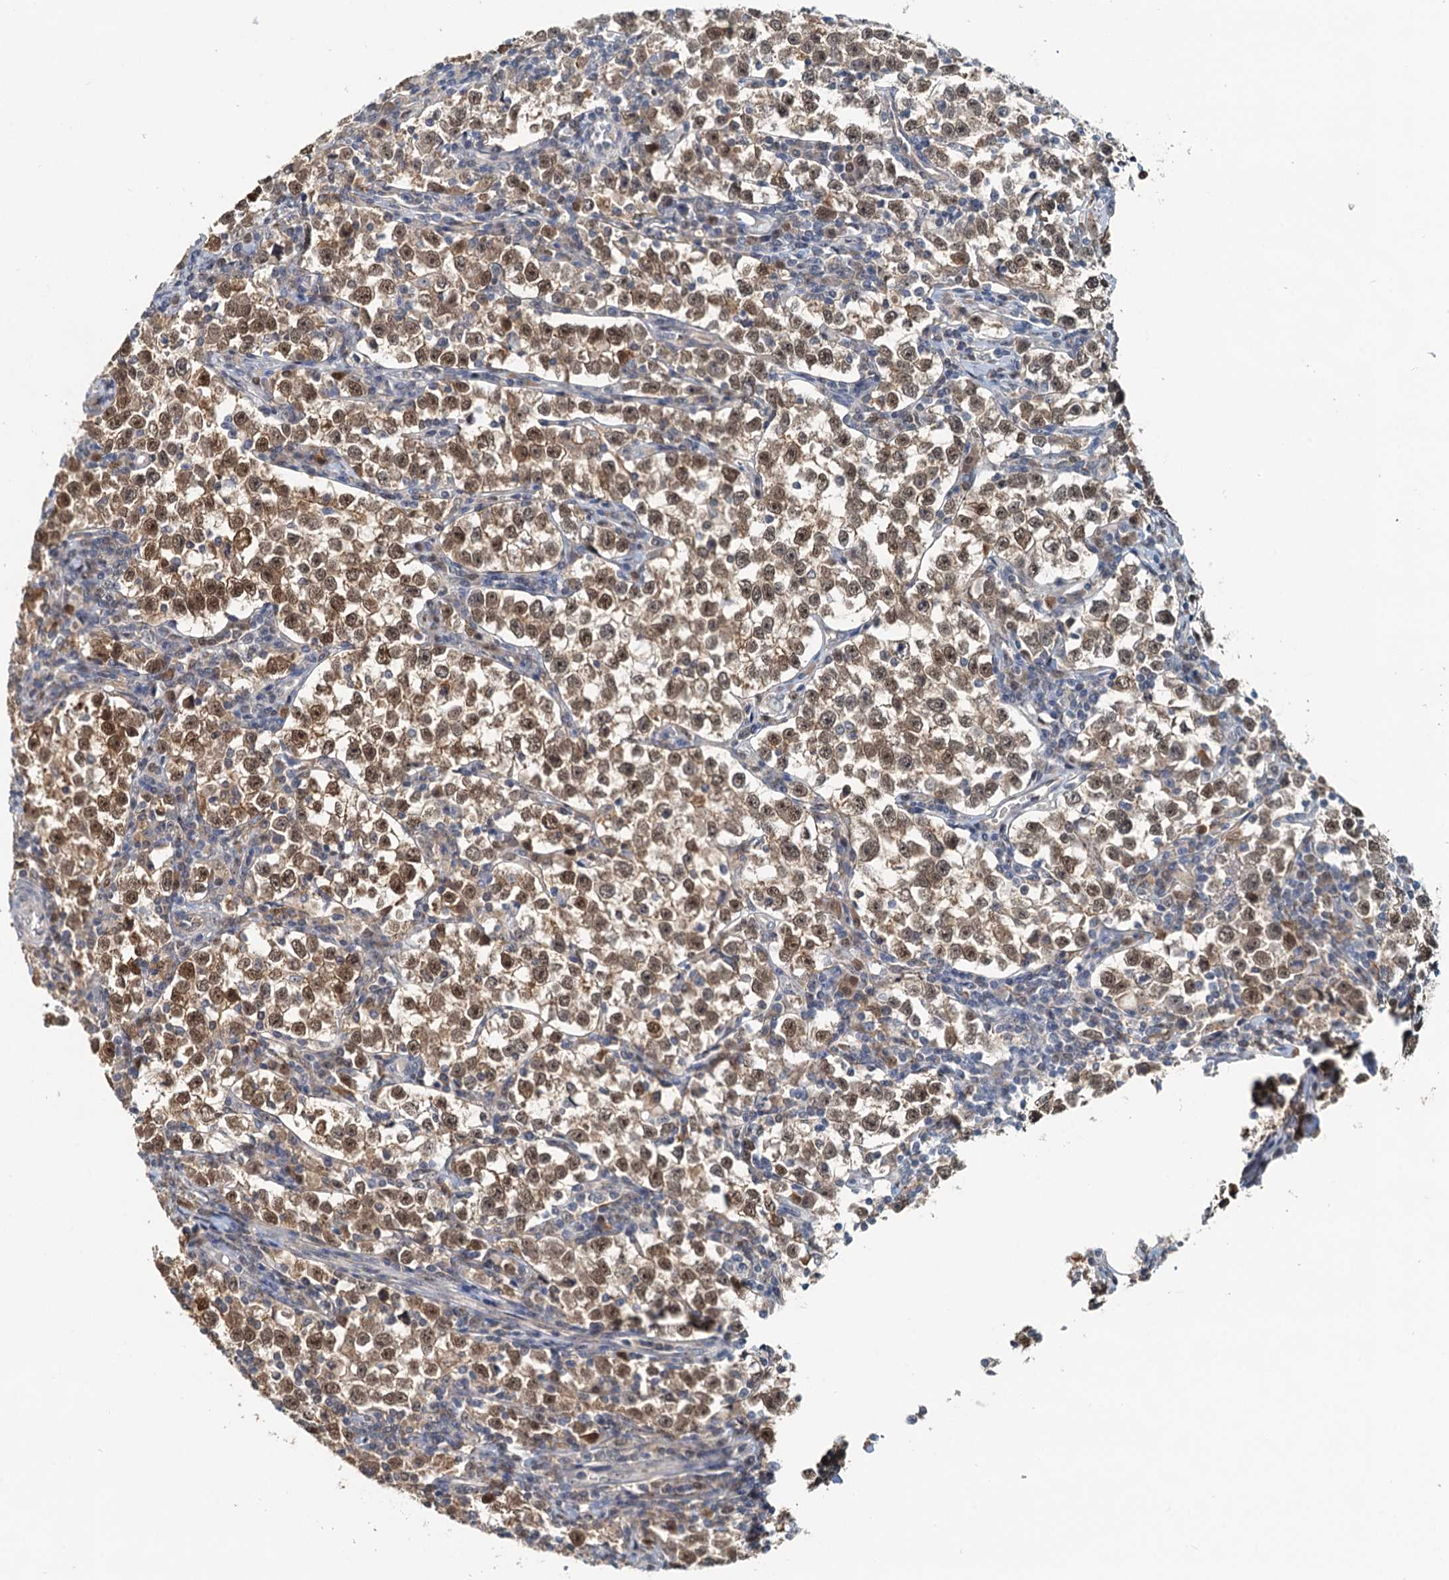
{"staining": {"intensity": "moderate", "quantity": ">75%", "location": "cytoplasmic/membranous,nuclear"}, "tissue": "testis cancer", "cell_type": "Tumor cells", "image_type": "cancer", "snomed": [{"axis": "morphology", "description": "Normal tissue, NOS"}, {"axis": "morphology", "description": "Seminoma, NOS"}, {"axis": "topography", "description": "Testis"}], "caption": "Testis seminoma tissue demonstrates moderate cytoplasmic/membranous and nuclear positivity in about >75% of tumor cells", "gene": "SPINDOC", "patient": {"sex": "male", "age": 43}}